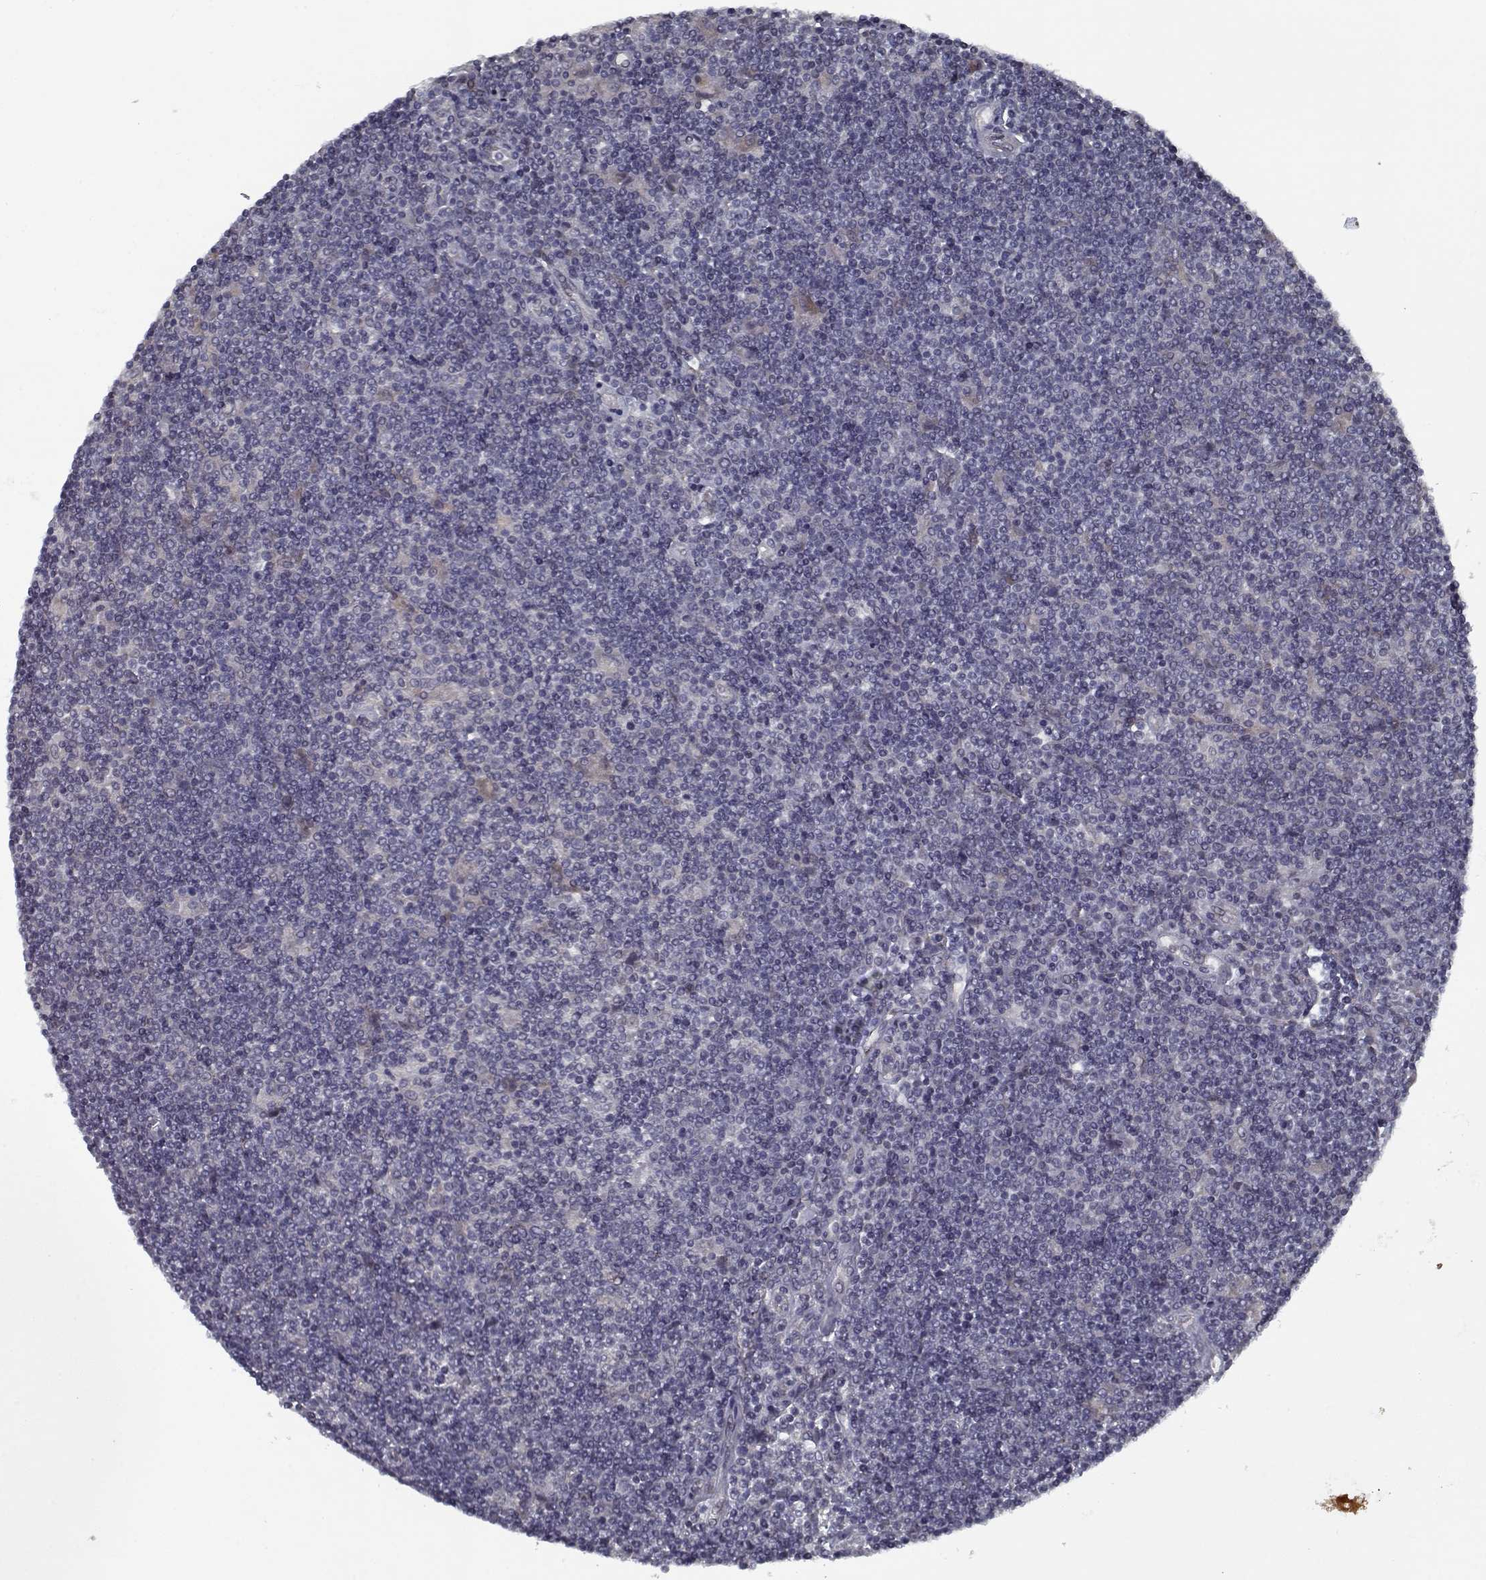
{"staining": {"intensity": "negative", "quantity": "none", "location": "none"}, "tissue": "lymphoma", "cell_type": "Tumor cells", "image_type": "cancer", "snomed": [{"axis": "morphology", "description": "Hodgkin's disease, NOS"}, {"axis": "topography", "description": "Lymph node"}], "caption": "This is an immunohistochemistry (IHC) image of lymphoma. There is no staining in tumor cells.", "gene": "NLK", "patient": {"sex": "male", "age": 40}}